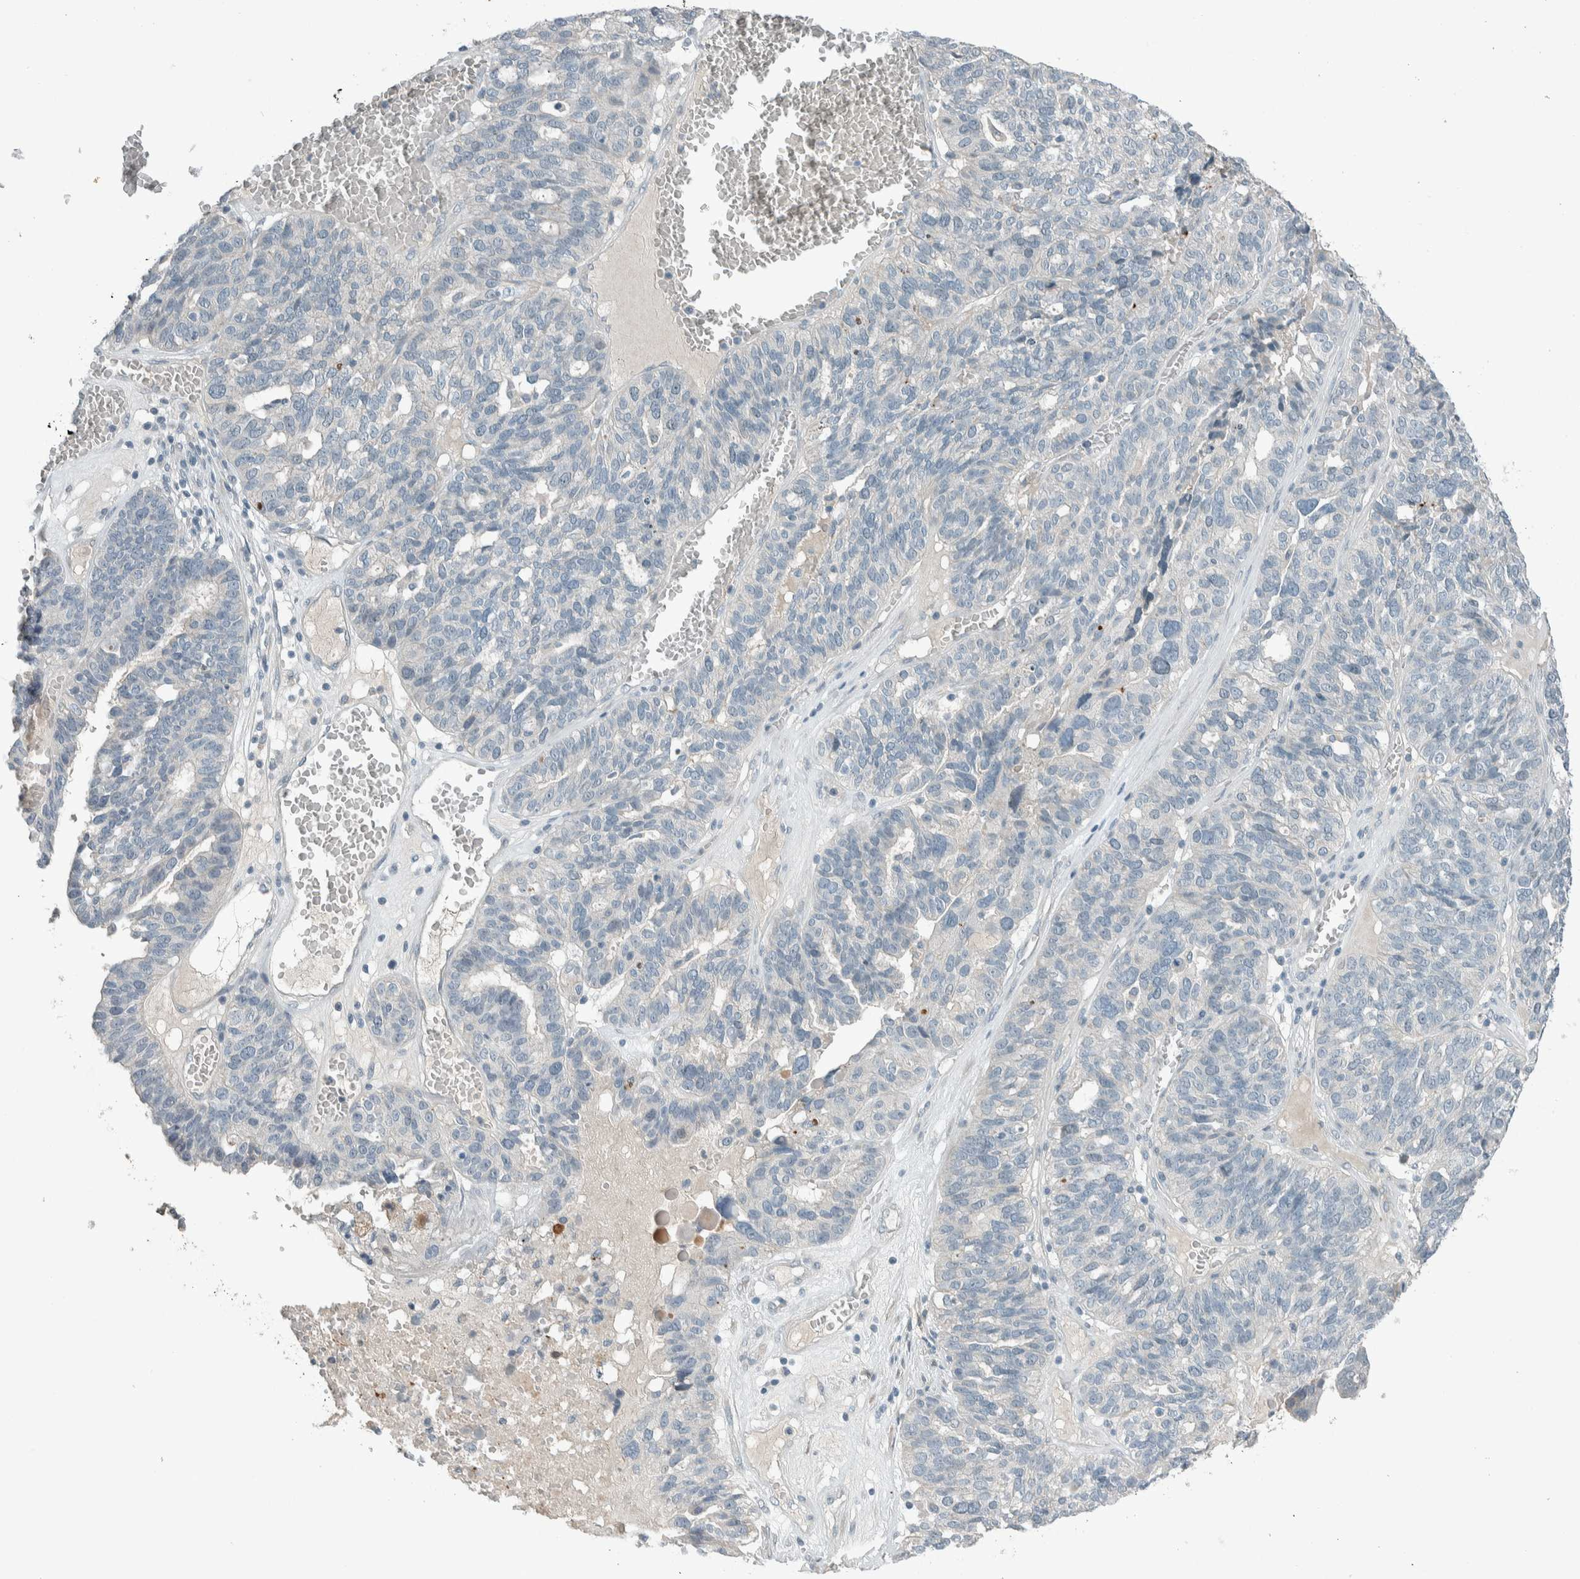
{"staining": {"intensity": "negative", "quantity": "none", "location": "none"}, "tissue": "ovarian cancer", "cell_type": "Tumor cells", "image_type": "cancer", "snomed": [{"axis": "morphology", "description": "Cystadenocarcinoma, serous, NOS"}, {"axis": "topography", "description": "Ovary"}], "caption": "Histopathology image shows no protein staining in tumor cells of ovarian cancer (serous cystadenocarcinoma) tissue. (Brightfield microscopy of DAB immunohistochemistry (IHC) at high magnification).", "gene": "CERCAM", "patient": {"sex": "female", "age": 59}}